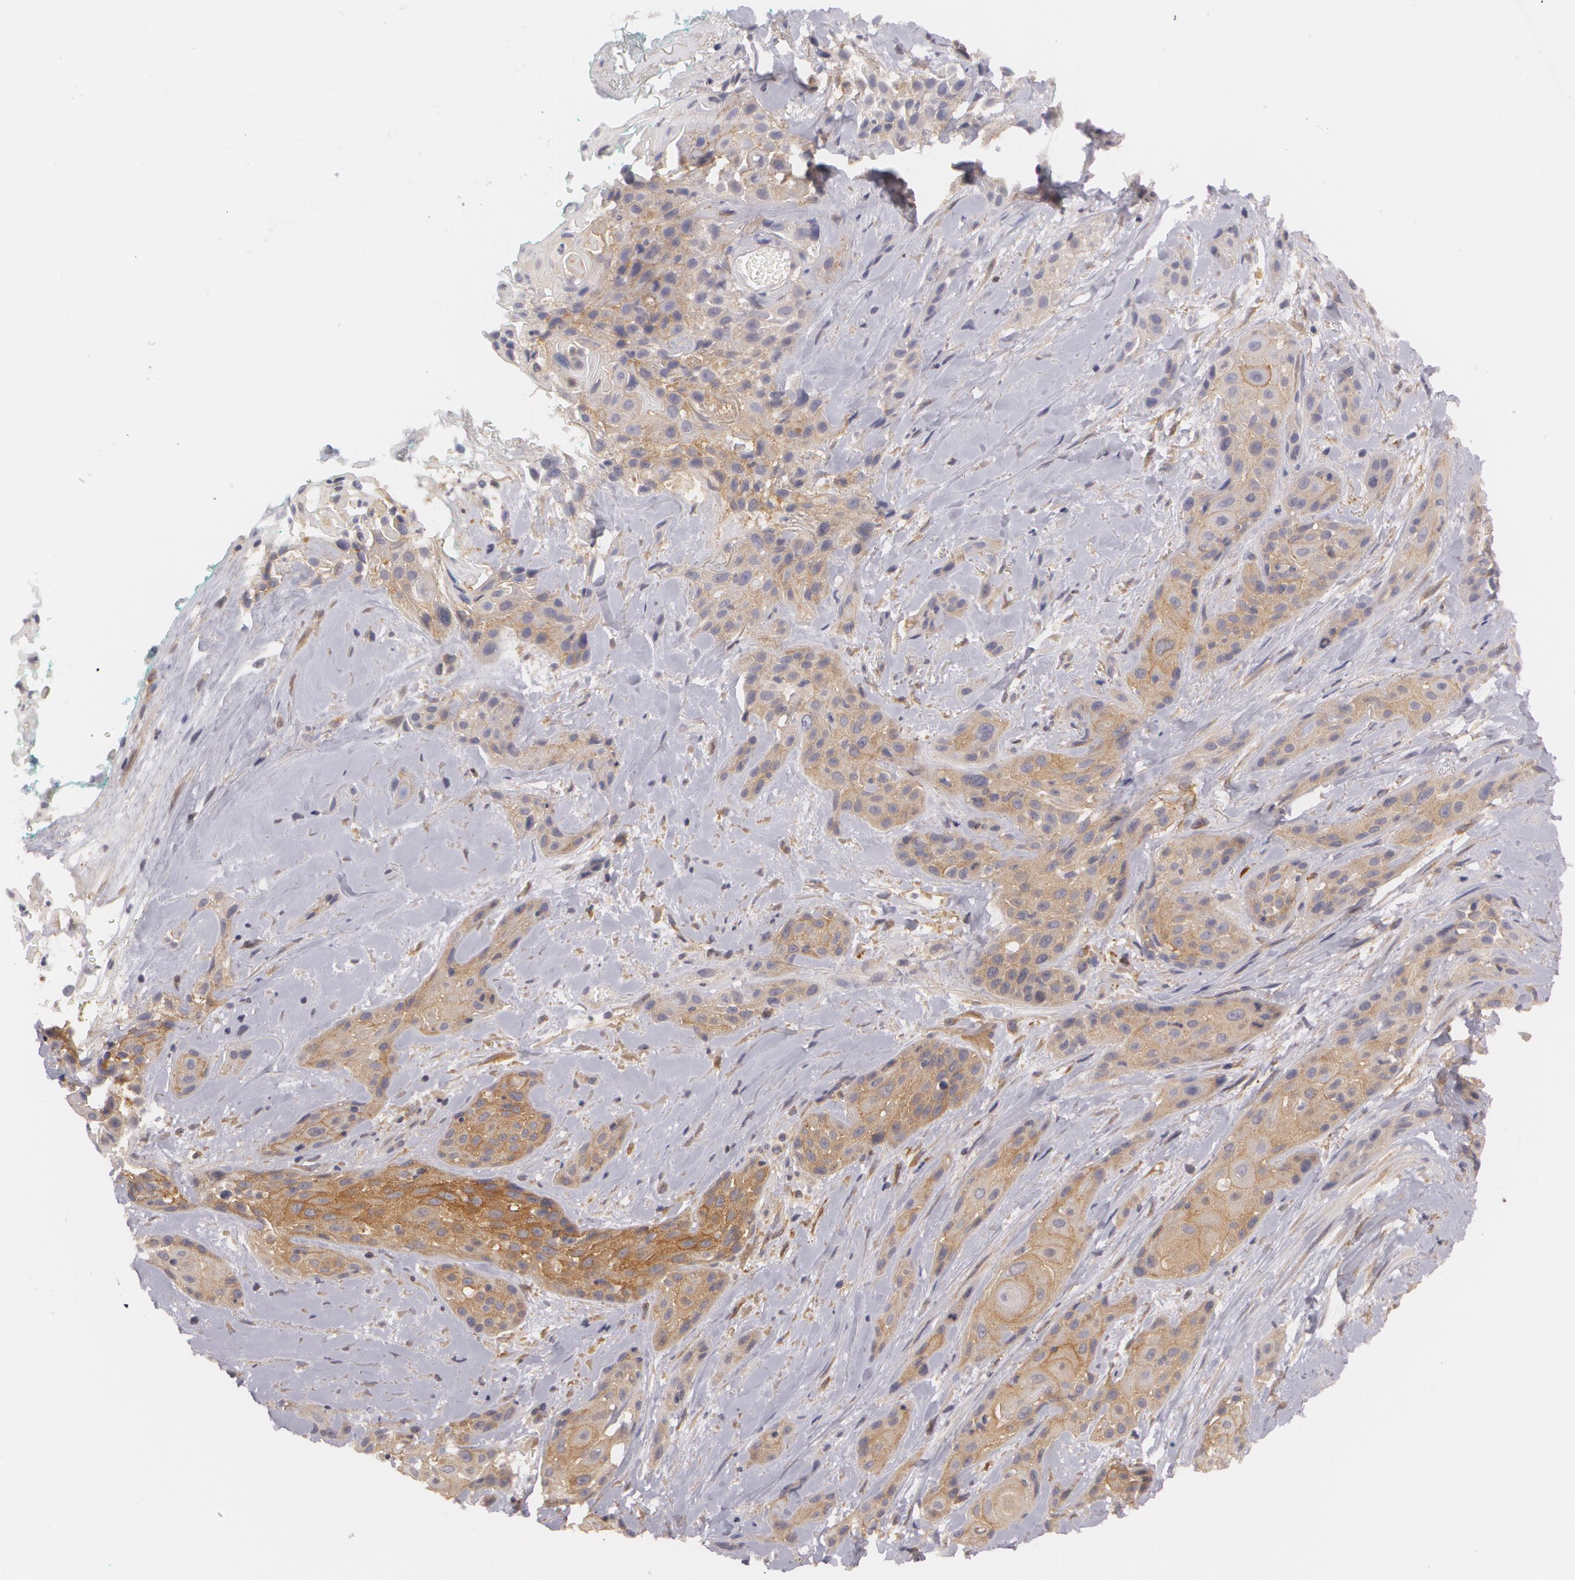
{"staining": {"intensity": "moderate", "quantity": ">75%", "location": "cytoplasmic/membranous"}, "tissue": "skin cancer", "cell_type": "Tumor cells", "image_type": "cancer", "snomed": [{"axis": "morphology", "description": "Squamous cell carcinoma, NOS"}, {"axis": "topography", "description": "Skin"}, {"axis": "topography", "description": "Anal"}], "caption": "Immunohistochemical staining of skin cancer (squamous cell carcinoma) reveals medium levels of moderate cytoplasmic/membranous positivity in approximately >75% of tumor cells. (Brightfield microscopy of DAB IHC at high magnification).", "gene": "CASK", "patient": {"sex": "male", "age": 64}}